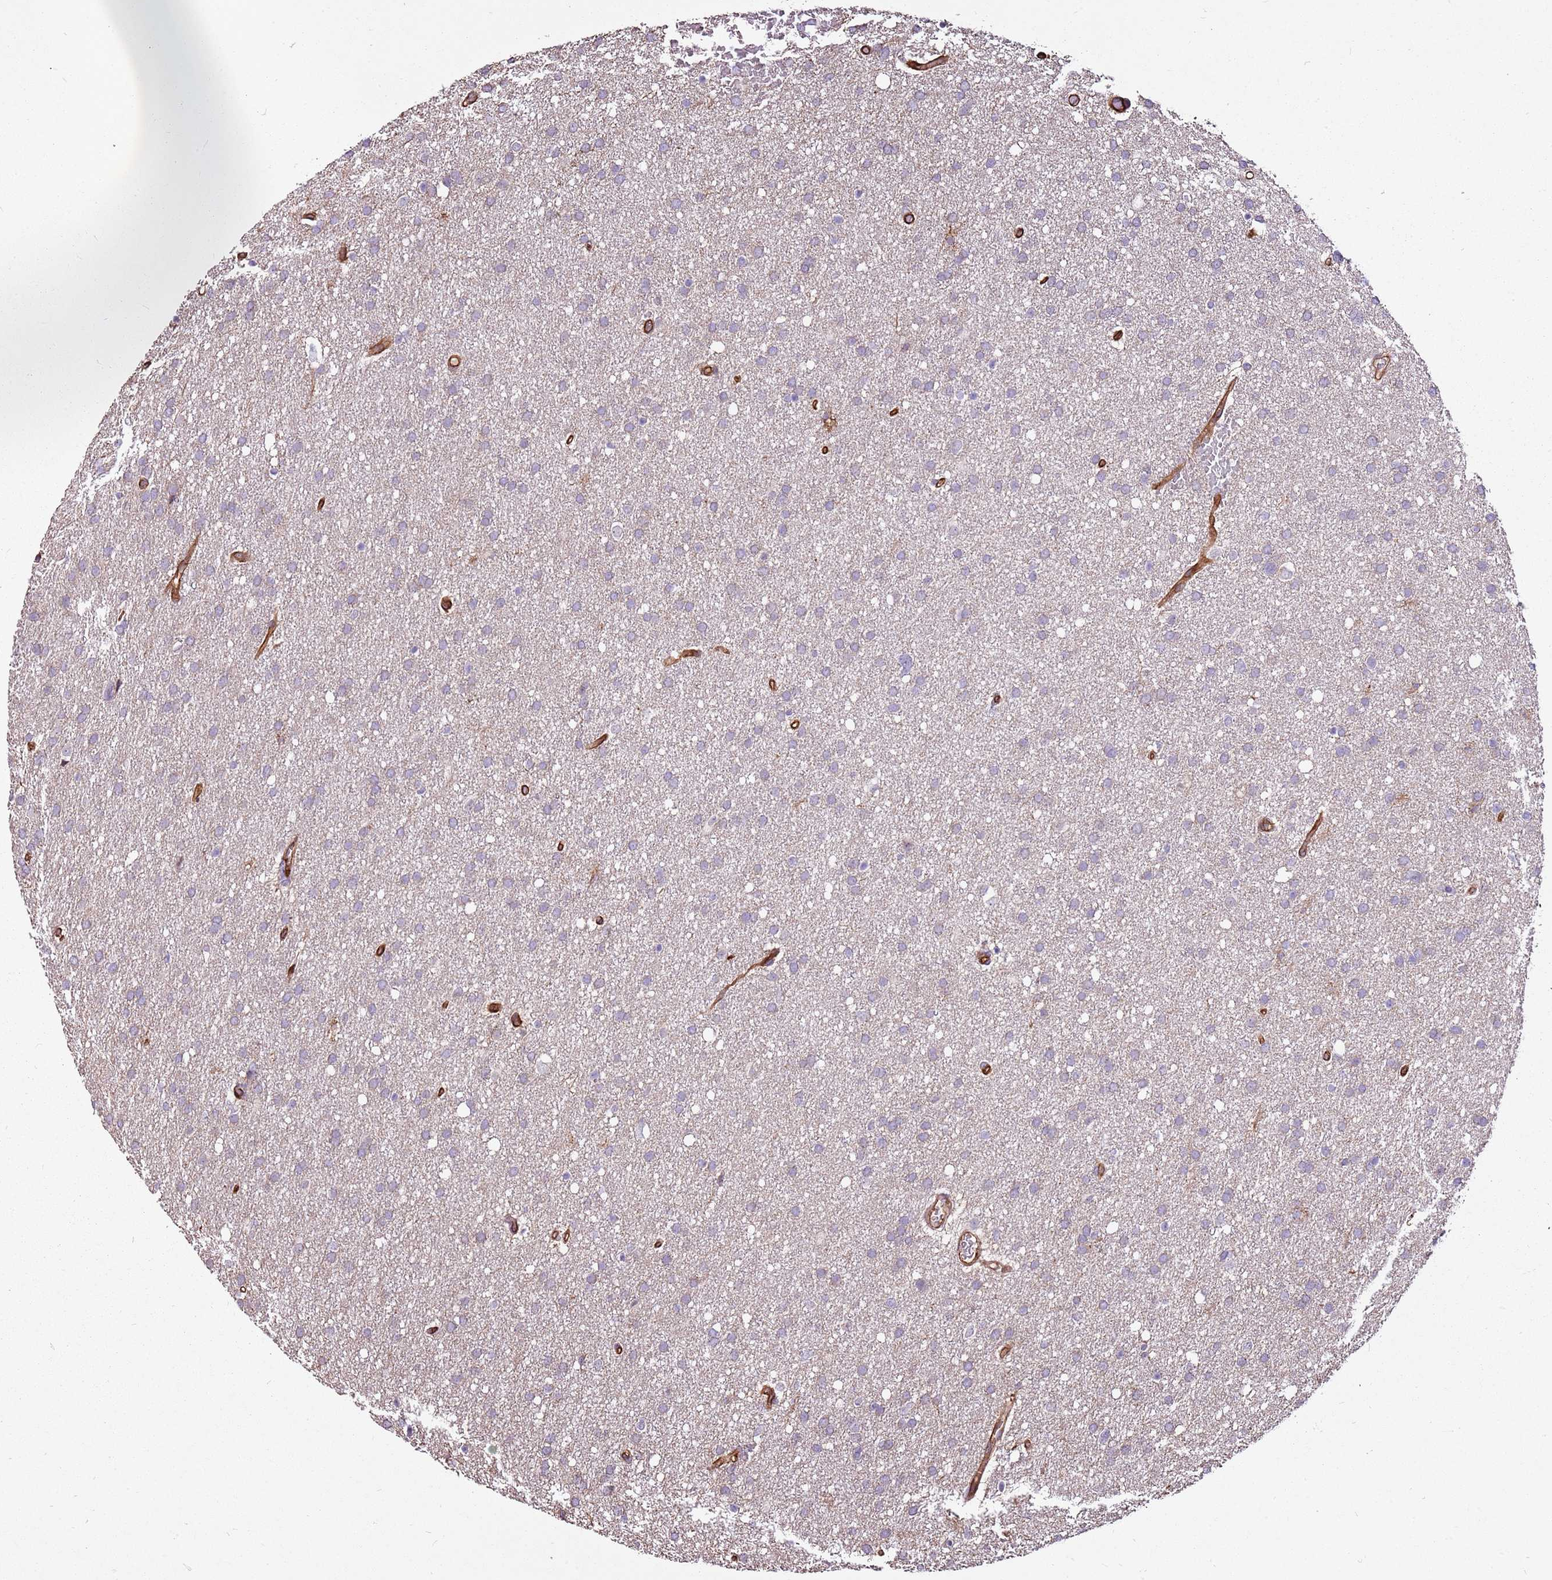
{"staining": {"intensity": "negative", "quantity": "none", "location": "none"}, "tissue": "glioma", "cell_type": "Tumor cells", "image_type": "cancer", "snomed": [{"axis": "morphology", "description": "Glioma, malignant, High grade"}, {"axis": "topography", "description": "Cerebral cortex"}], "caption": "Immunohistochemical staining of glioma demonstrates no significant expression in tumor cells.", "gene": "ZNF827", "patient": {"sex": "female", "age": 36}}